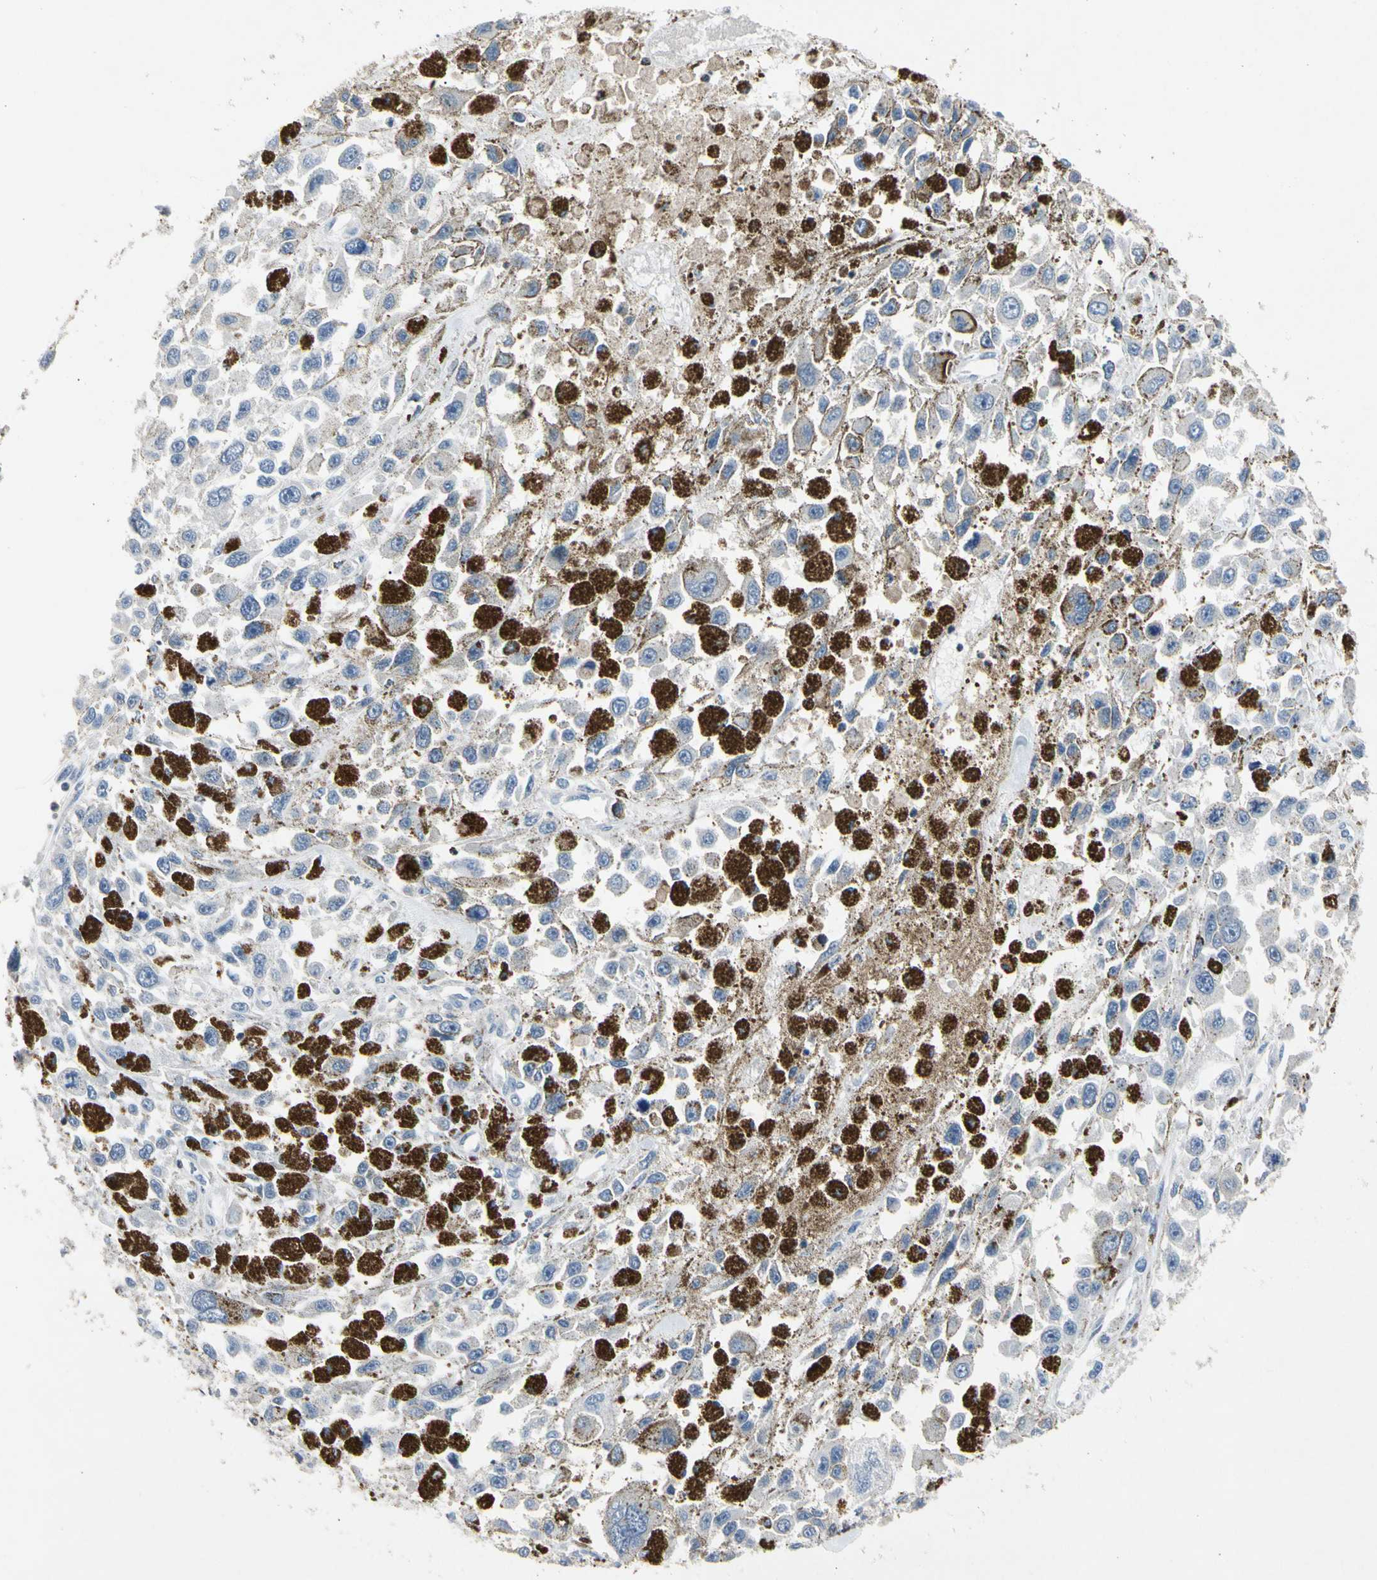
{"staining": {"intensity": "negative", "quantity": "none", "location": "none"}, "tissue": "melanoma", "cell_type": "Tumor cells", "image_type": "cancer", "snomed": [{"axis": "morphology", "description": "Malignant melanoma, Metastatic site"}, {"axis": "topography", "description": "Lymph node"}], "caption": "Protein analysis of malignant melanoma (metastatic site) shows no significant staining in tumor cells.", "gene": "ADA2", "patient": {"sex": "male", "age": 59}}